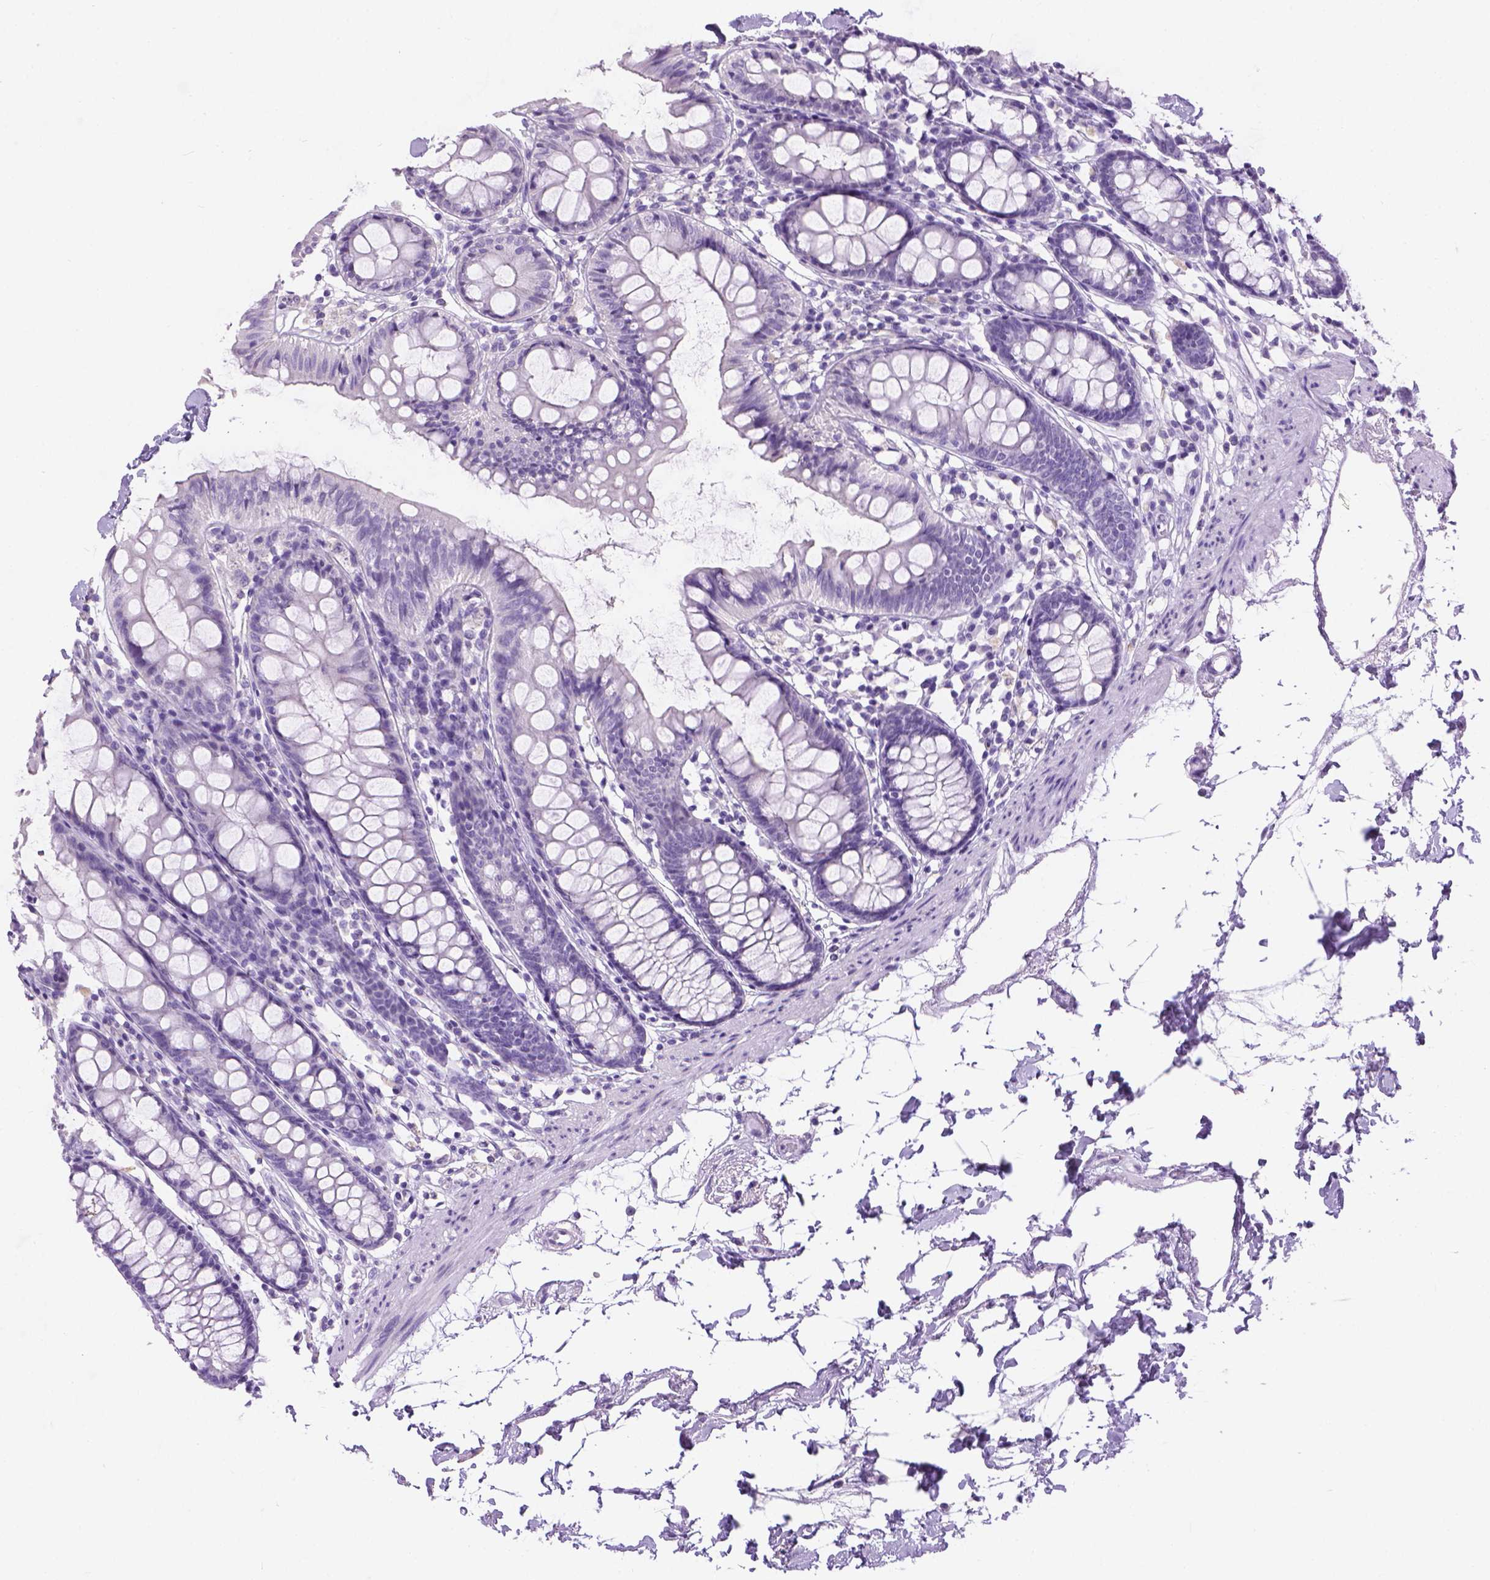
{"staining": {"intensity": "negative", "quantity": "none", "location": "none"}, "tissue": "colon", "cell_type": "Endothelial cells", "image_type": "normal", "snomed": [{"axis": "morphology", "description": "Normal tissue, NOS"}, {"axis": "topography", "description": "Colon"}], "caption": "Immunohistochemical staining of normal colon displays no significant positivity in endothelial cells. (DAB immunohistochemistry (IHC) with hematoxylin counter stain).", "gene": "TMEM38A", "patient": {"sex": "female", "age": 84}}